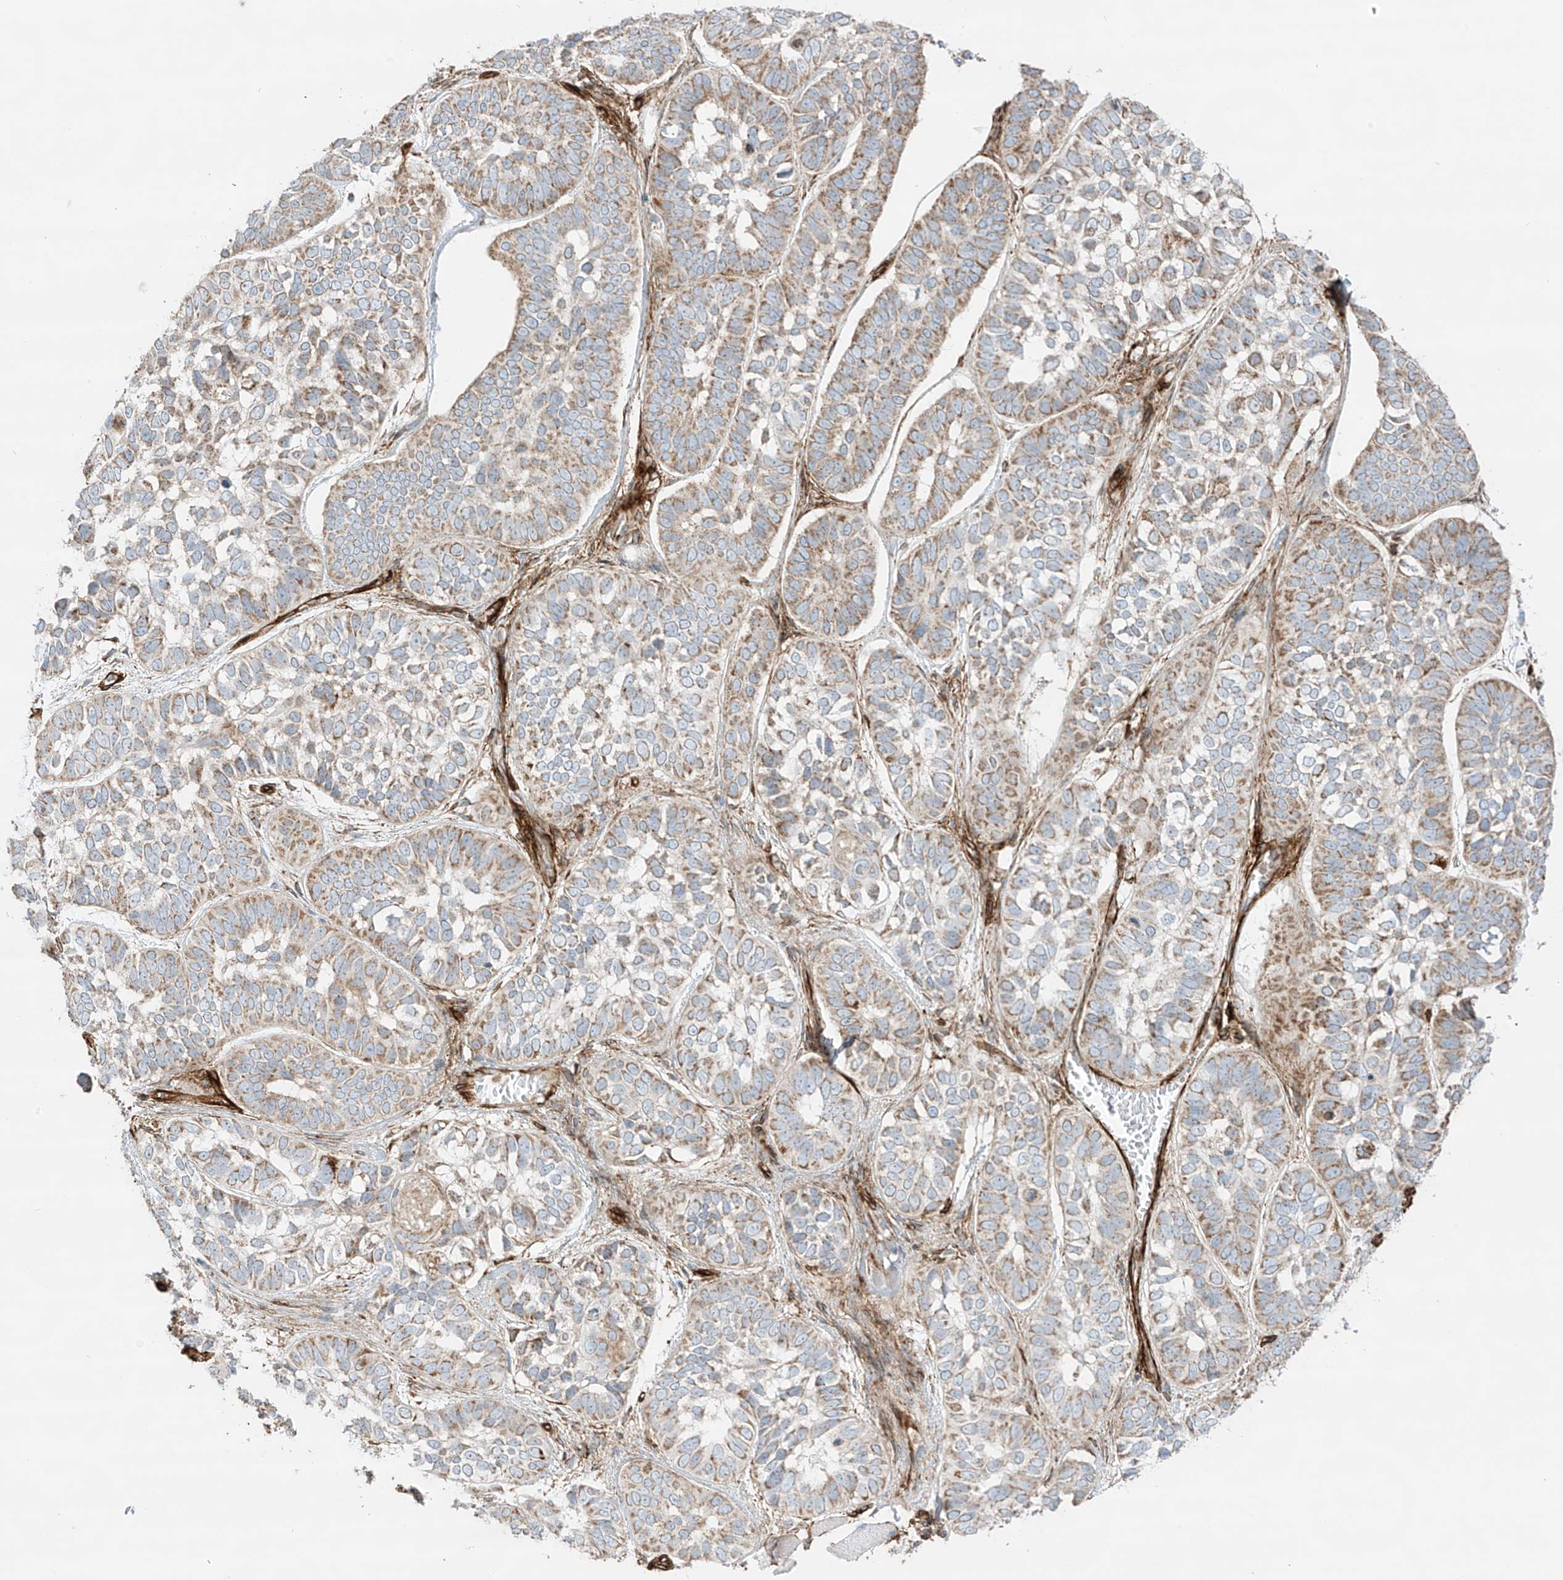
{"staining": {"intensity": "weak", "quantity": ">75%", "location": "cytoplasmic/membranous"}, "tissue": "skin cancer", "cell_type": "Tumor cells", "image_type": "cancer", "snomed": [{"axis": "morphology", "description": "Basal cell carcinoma"}, {"axis": "topography", "description": "Skin"}], "caption": "Immunohistochemistry of basal cell carcinoma (skin) exhibits low levels of weak cytoplasmic/membranous positivity in approximately >75% of tumor cells.", "gene": "ABCB7", "patient": {"sex": "male", "age": 62}}